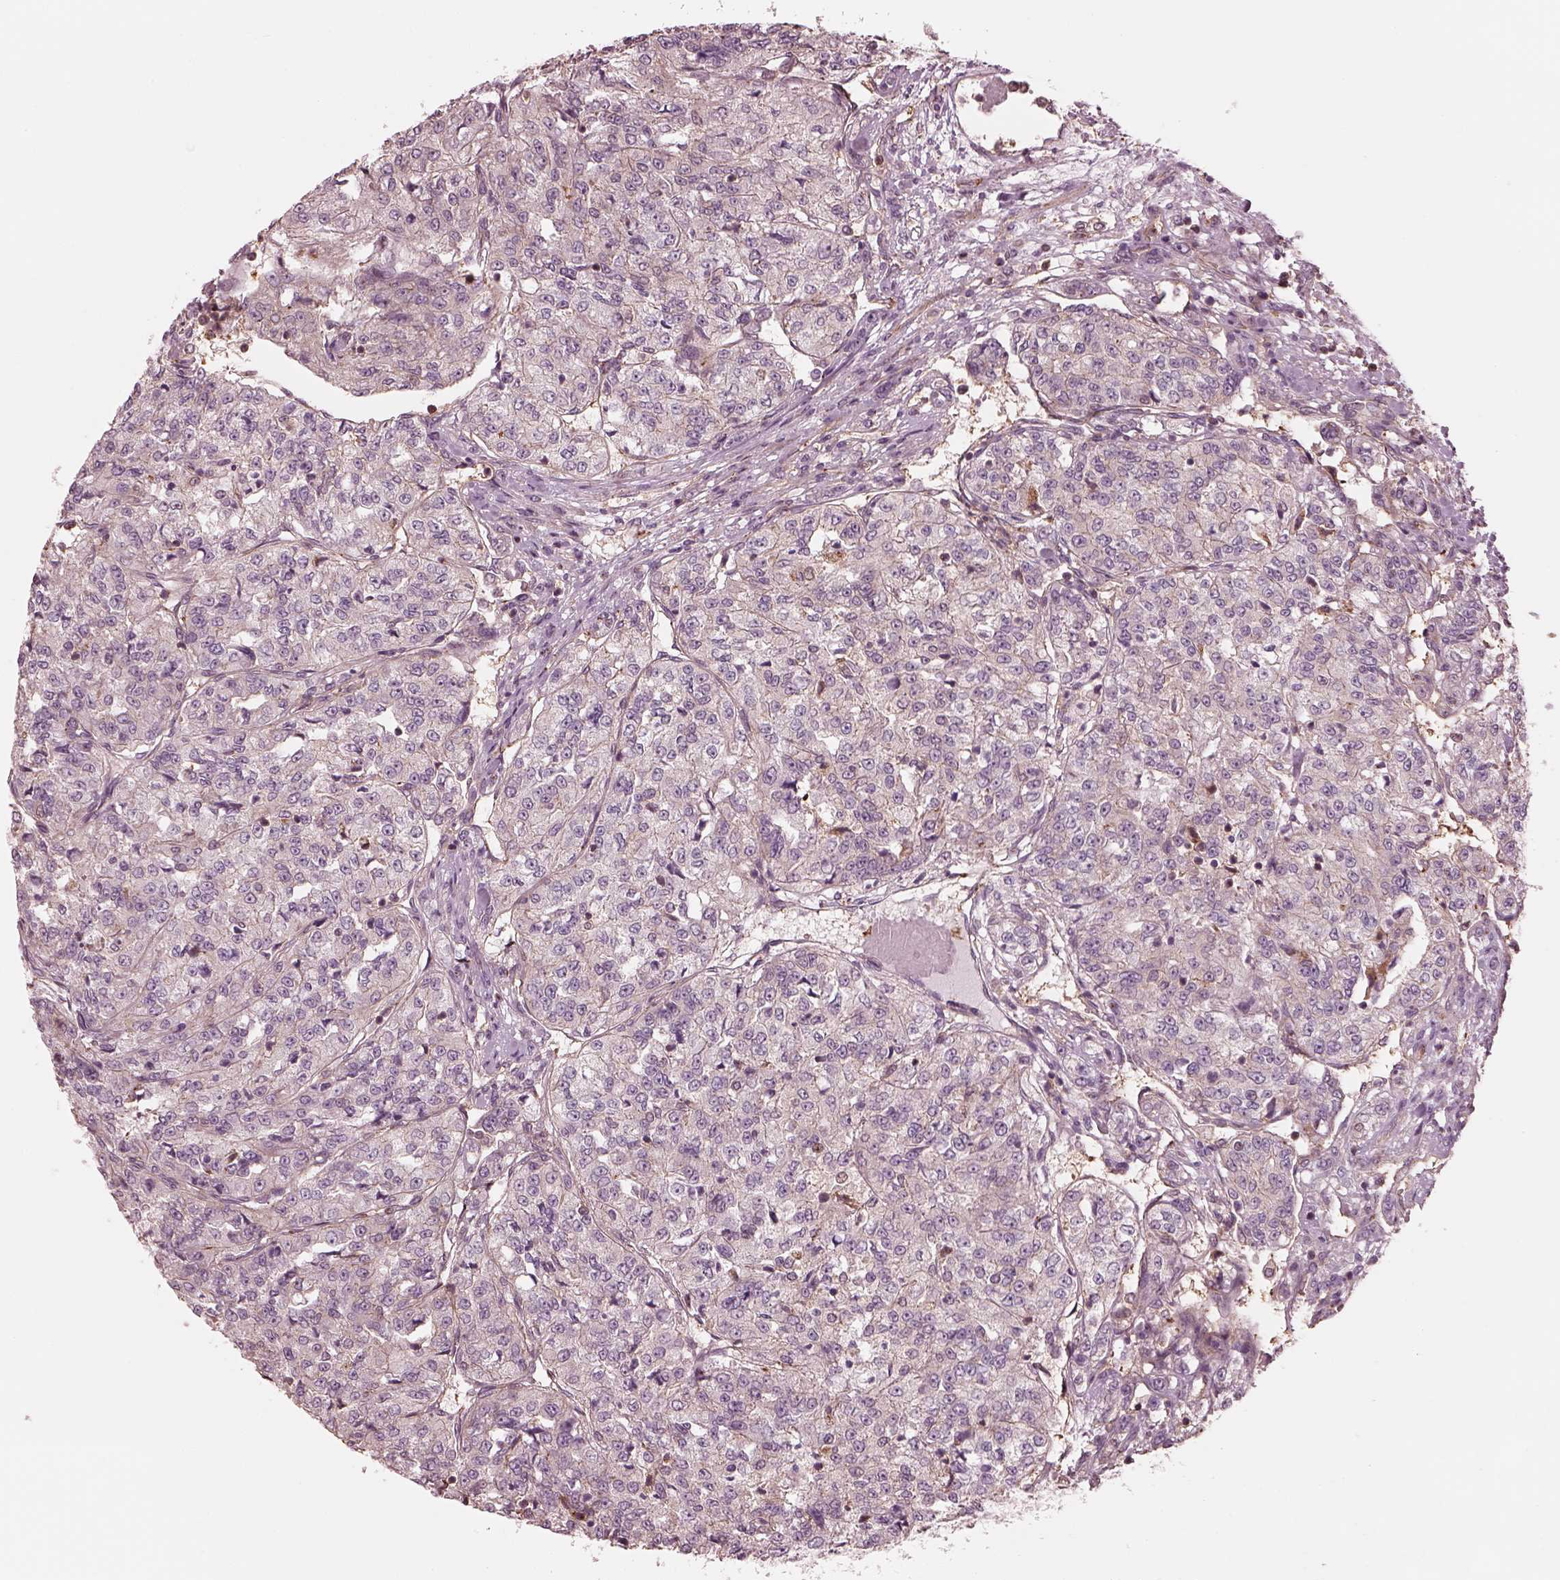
{"staining": {"intensity": "negative", "quantity": "none", "location": "none"}, "tissue": "renal cancer", "cell_type": "Tumor cells", "image_type": "cancer", "snomed": [{"axis": "morphology", "description": "Adenocarcinoma, NOS"}, {"axis": "topography", "description": "Kidney"}], "caption": "This is a photomicrograph of immunohistochemistry (IHC) staining of renal cancer, which shows no expression in tumor cells.", "gene": "STK33", "patient": {"sex": "female", "age": 63}}